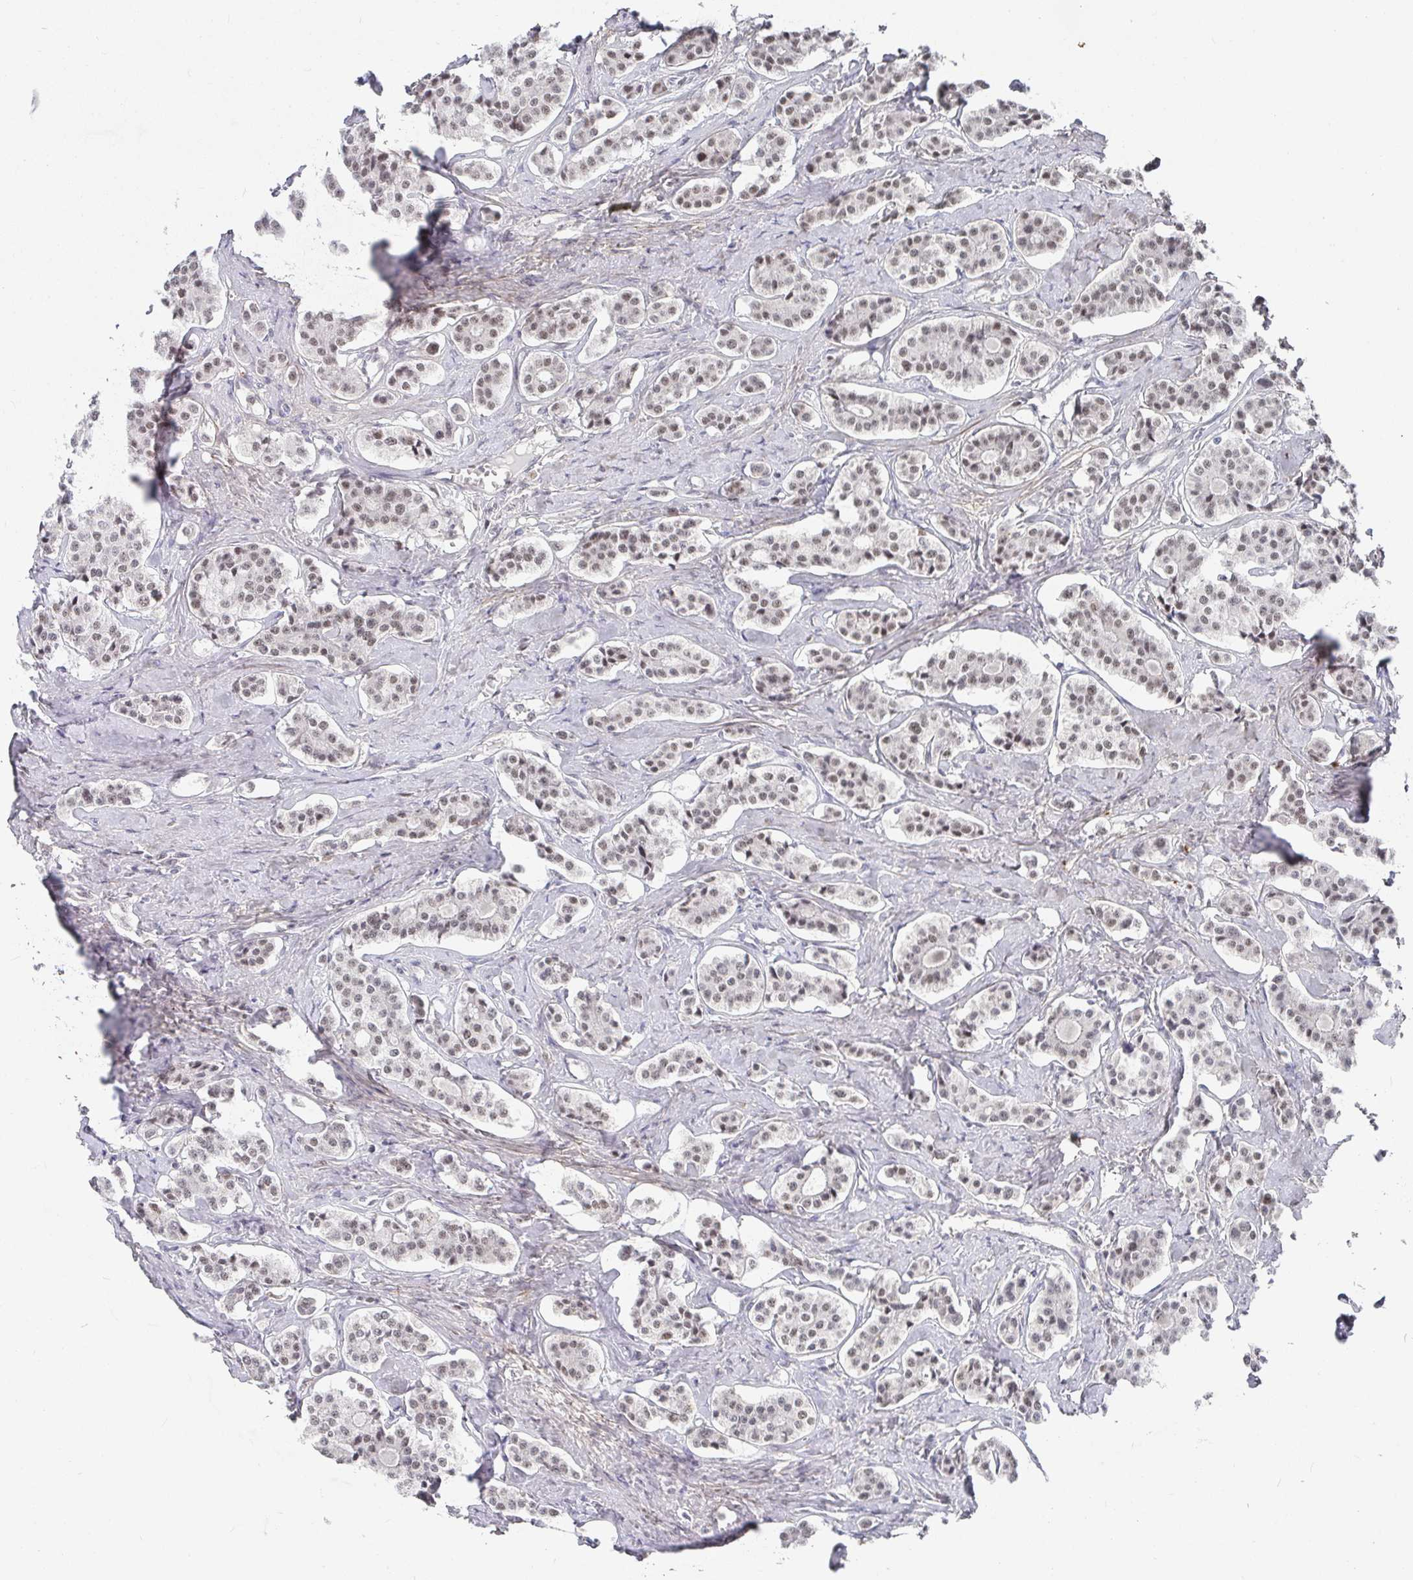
{"staining": {"intensity": "weak", "quantity": "25%-75%", "location": "nuclear"}, "tissue": "carcinoid", "cell_type": "Tumor cells", "image_type": "cancer", "snomed": [{"axis": "morphology", "description": "Carcinoid, malignant, NOS"}, {"axis": "topography", "description": "Small intestine"}], "caption": "Approximately 25%-75% of tumor cells in human malignant carcinoid display weak nuclear protein expression as visualized by brown immunohistochemical staining.", "gene": "RCOR1", "patient": {"sex": "male", "age": 63}}